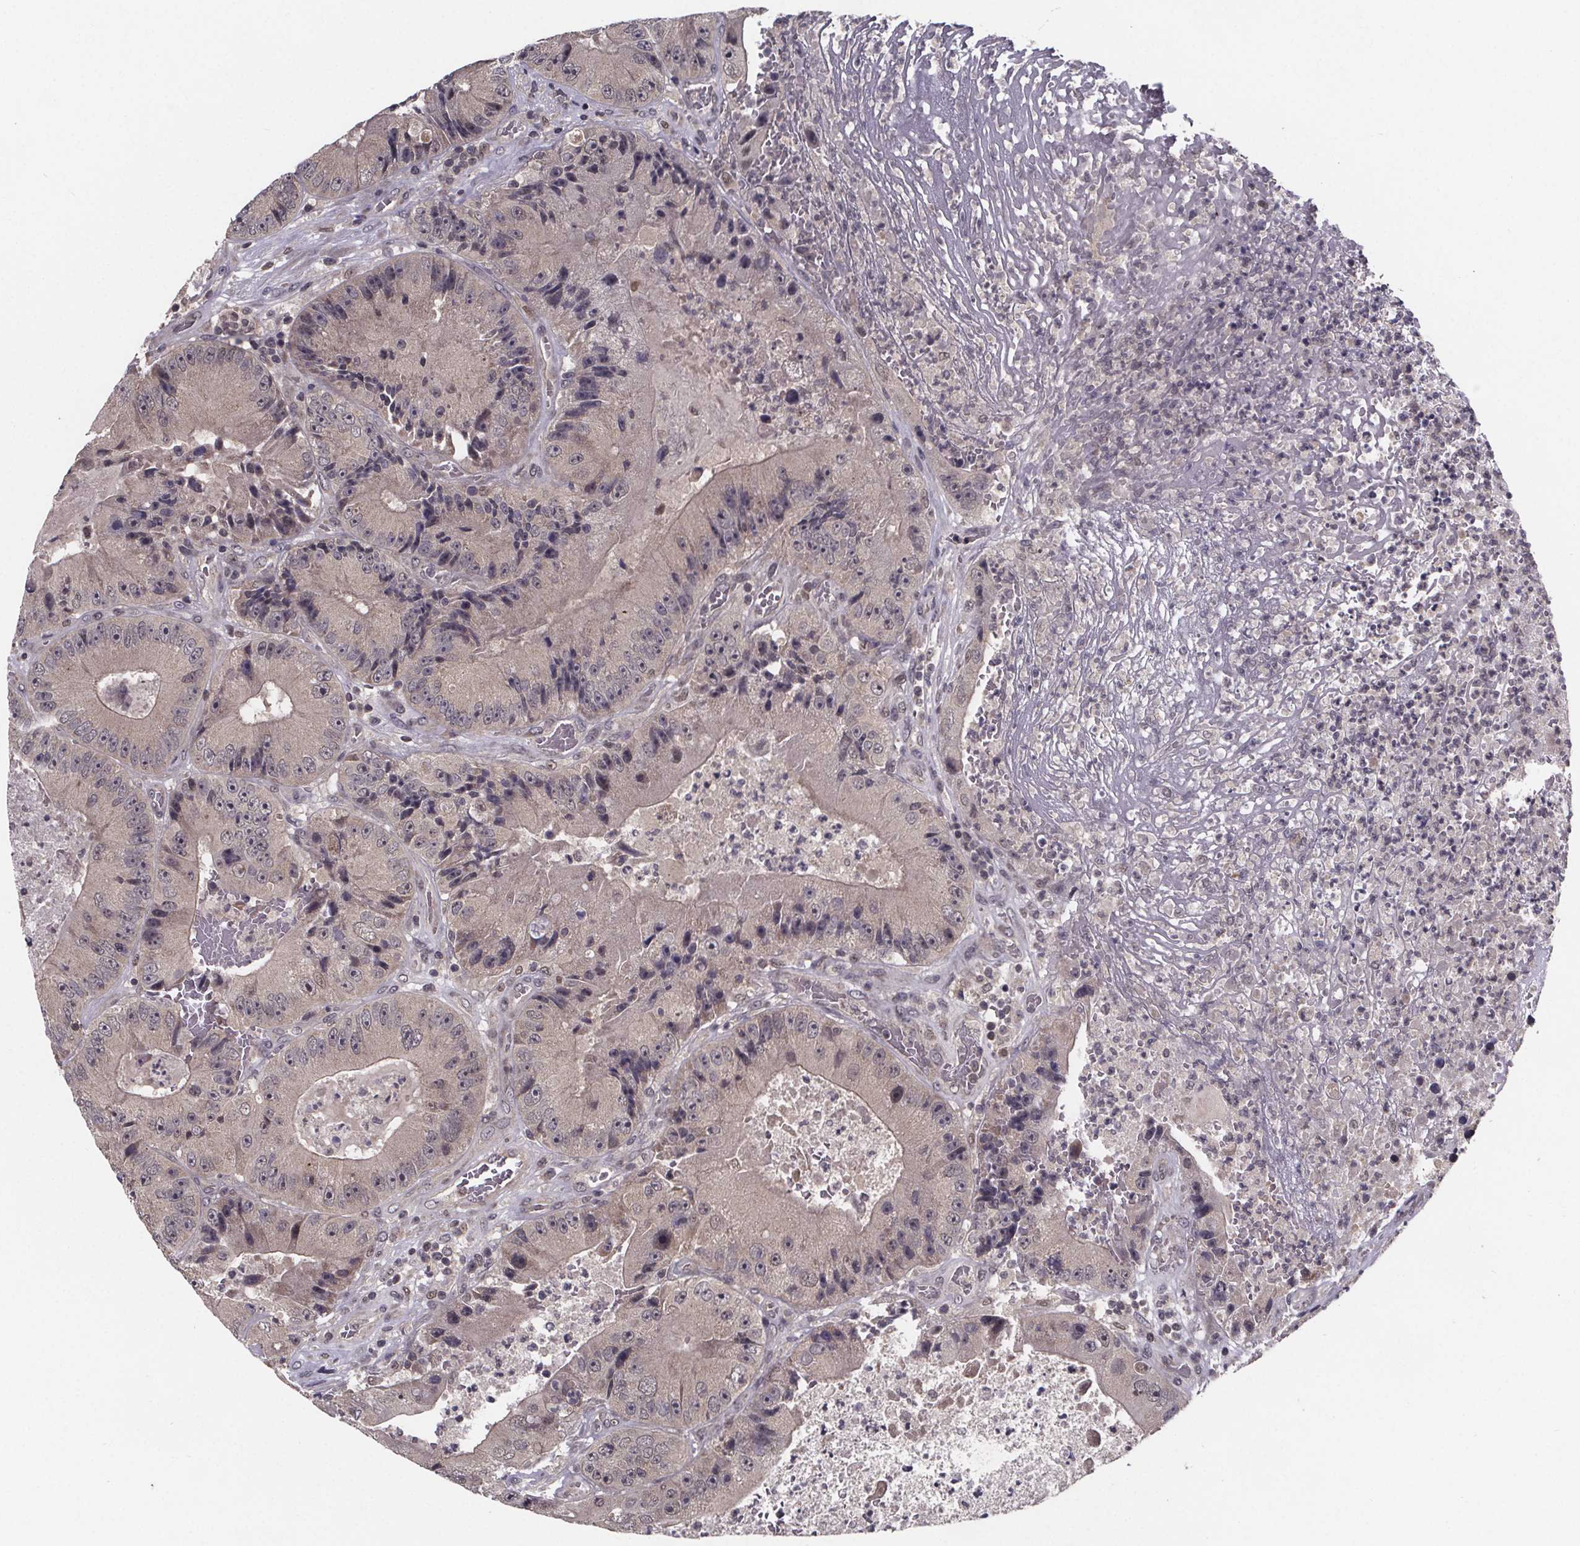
{"staining": {"intensity": "weak", "quantity": "<25%", "location": "cytoplasmic/membranous"}, "tissue": "colorectal cancer", "cell_type": "Tumor cells", "image_type": "cancer", "snomed": [{"axis": "morphology", "description": "Adenocarcinoma, NOS"}, {"axis": "topography", "description": "Colon"}], "caption": "Immunohistochemistry of colorectal cancer (adenocarcinoma) exhibits no positivity in tumor cells.", "gene": "FN3KRP", "patient": {"sex": "female", "age": 86}}